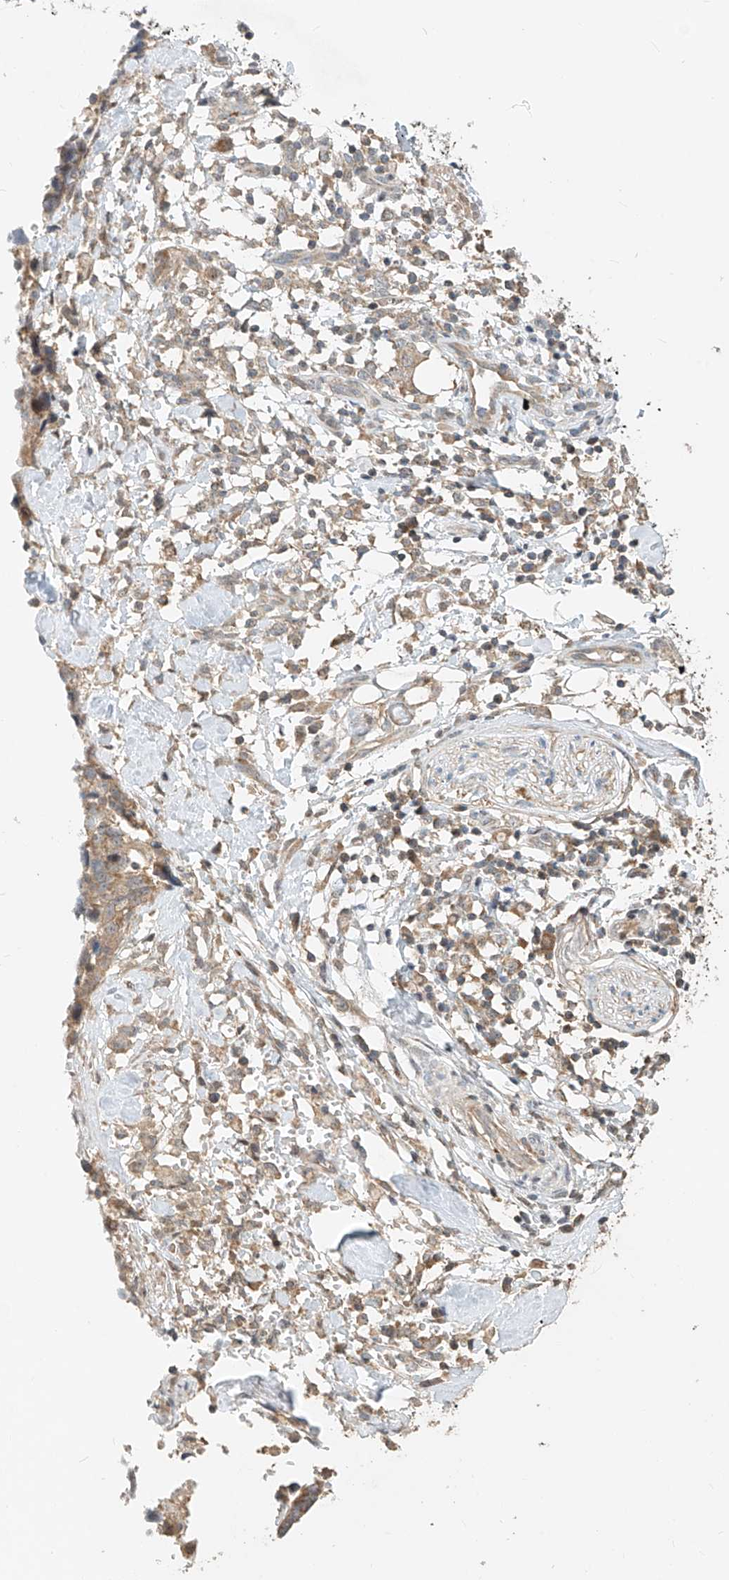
{"staining": {"intensity": "weak", "quantity": "25%-75%", "location": "cytoplasmic/membranous"}, "tissue": "ovarian cancer", "cell_type": "Tumor cells", "image_type": "cancer", "snomed": [{"axis": "morphology", "description": "Cystadenocarcinoma, serous, NOS"}, {"axis": "topography", "description": "Ovary"}], "caption": "The photomicrograph displays a brown stain indicating the presence of a protein in the cytoplasmic/membranous of tumor cells in ovarian serous cystadenocarcinoma. Nuclei are stained in blue.", "gene": "TMEM61", "patient": {"sex": "female", "age": 59}}